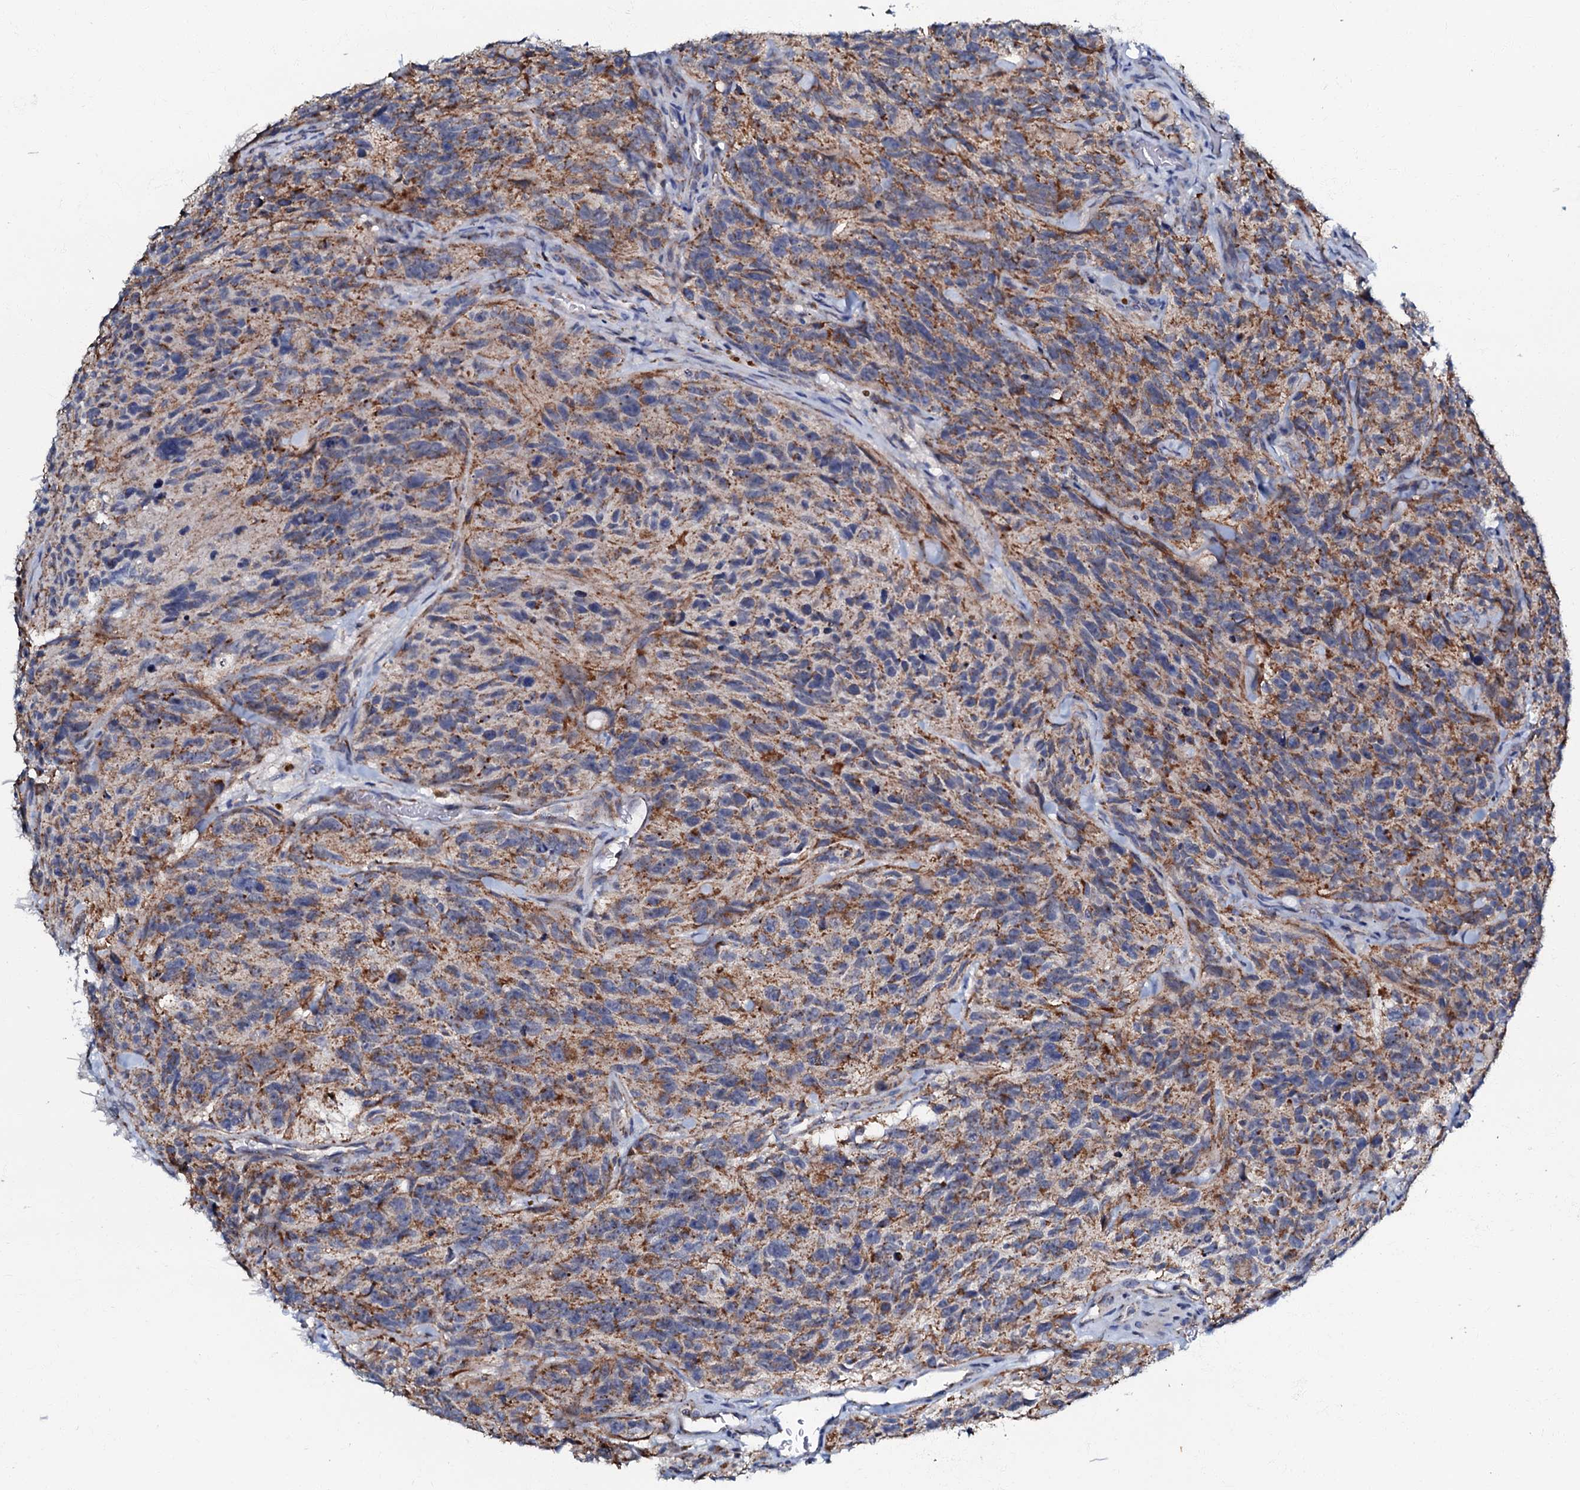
{"staining": {"intensity": "moderate", "quantity": "25%-75%", "location": "cytoplasmic/membranous"}, "tissue": "glioma", "cell_type": "Tumor cells", "image_type": "cancer", "snomed": [{"axis": "morphology", "description": "Glioma, malignant, High grade"}, {"axis": "topography", "description": "Brain"}], "caption": "DAB immunohistochemical staining of human glioma reveals moderate cytoplasmic/membranous protein staining in about 25%-75% of tumor cells.", "gene": "MRPL51", "patient": {"sex": "male", "age": 69}}